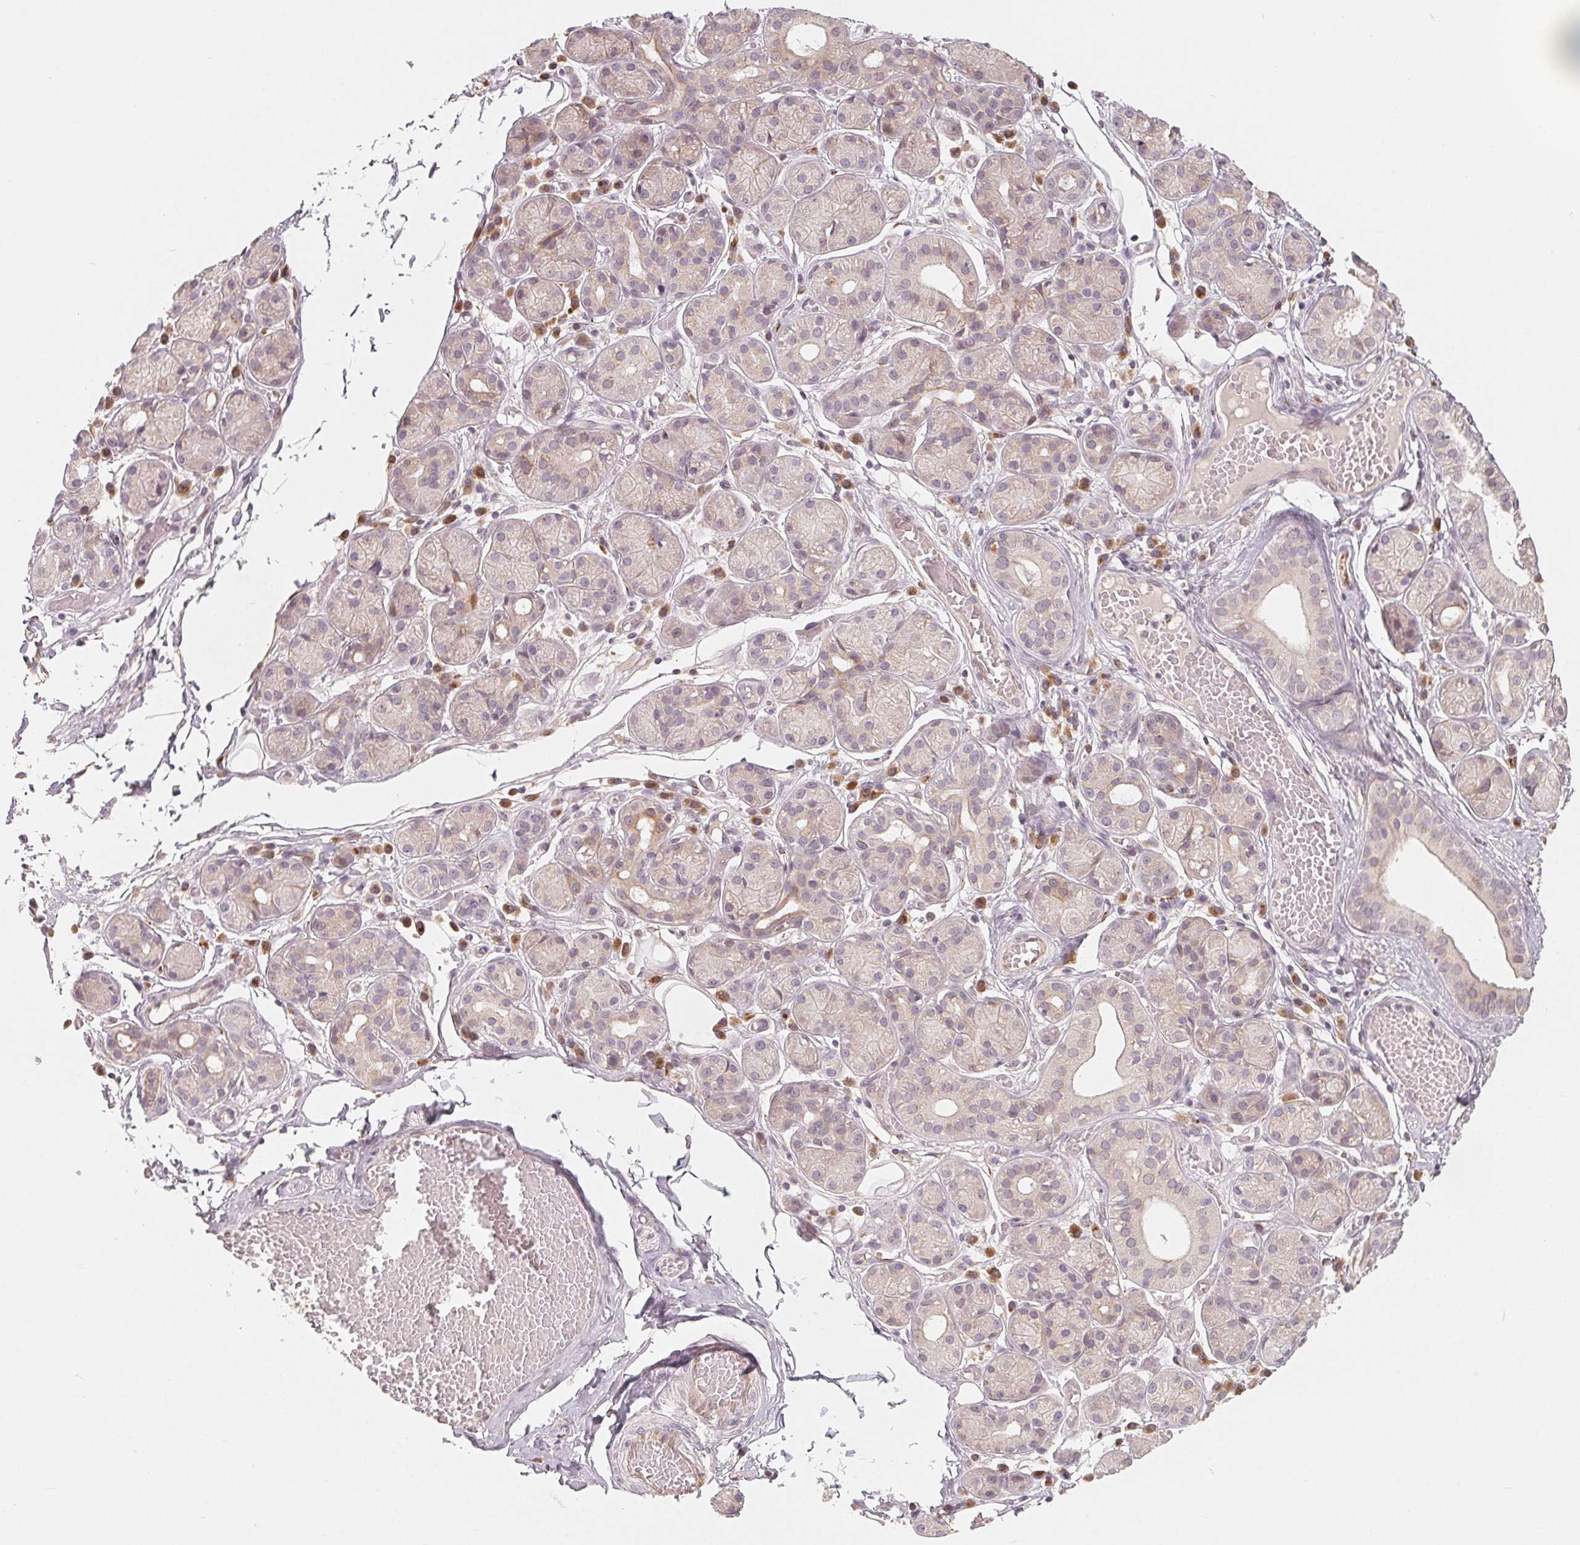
{"staining": {"intensity": "weak", "quantity": "<25%", "location": "cytoplasmic/membranous"}, "tissue": "salivary gland", "cell_type": "Glandular cells", "image_type": "normal", "snomed": [{"axis": "morphology", "description": "Normal tissue, NOS"}, {"axis": "topography", "description": "Salivary gland"}, {"axis": "topography", "description": "Peripheral nerve tissue"}], "caption": "Immunohistochemical staining of benign salivary gland exhibits no significant positivity in glandular cells.", "gene": "TMSB15B", "patient": {"sex": "male", "age": 71}}